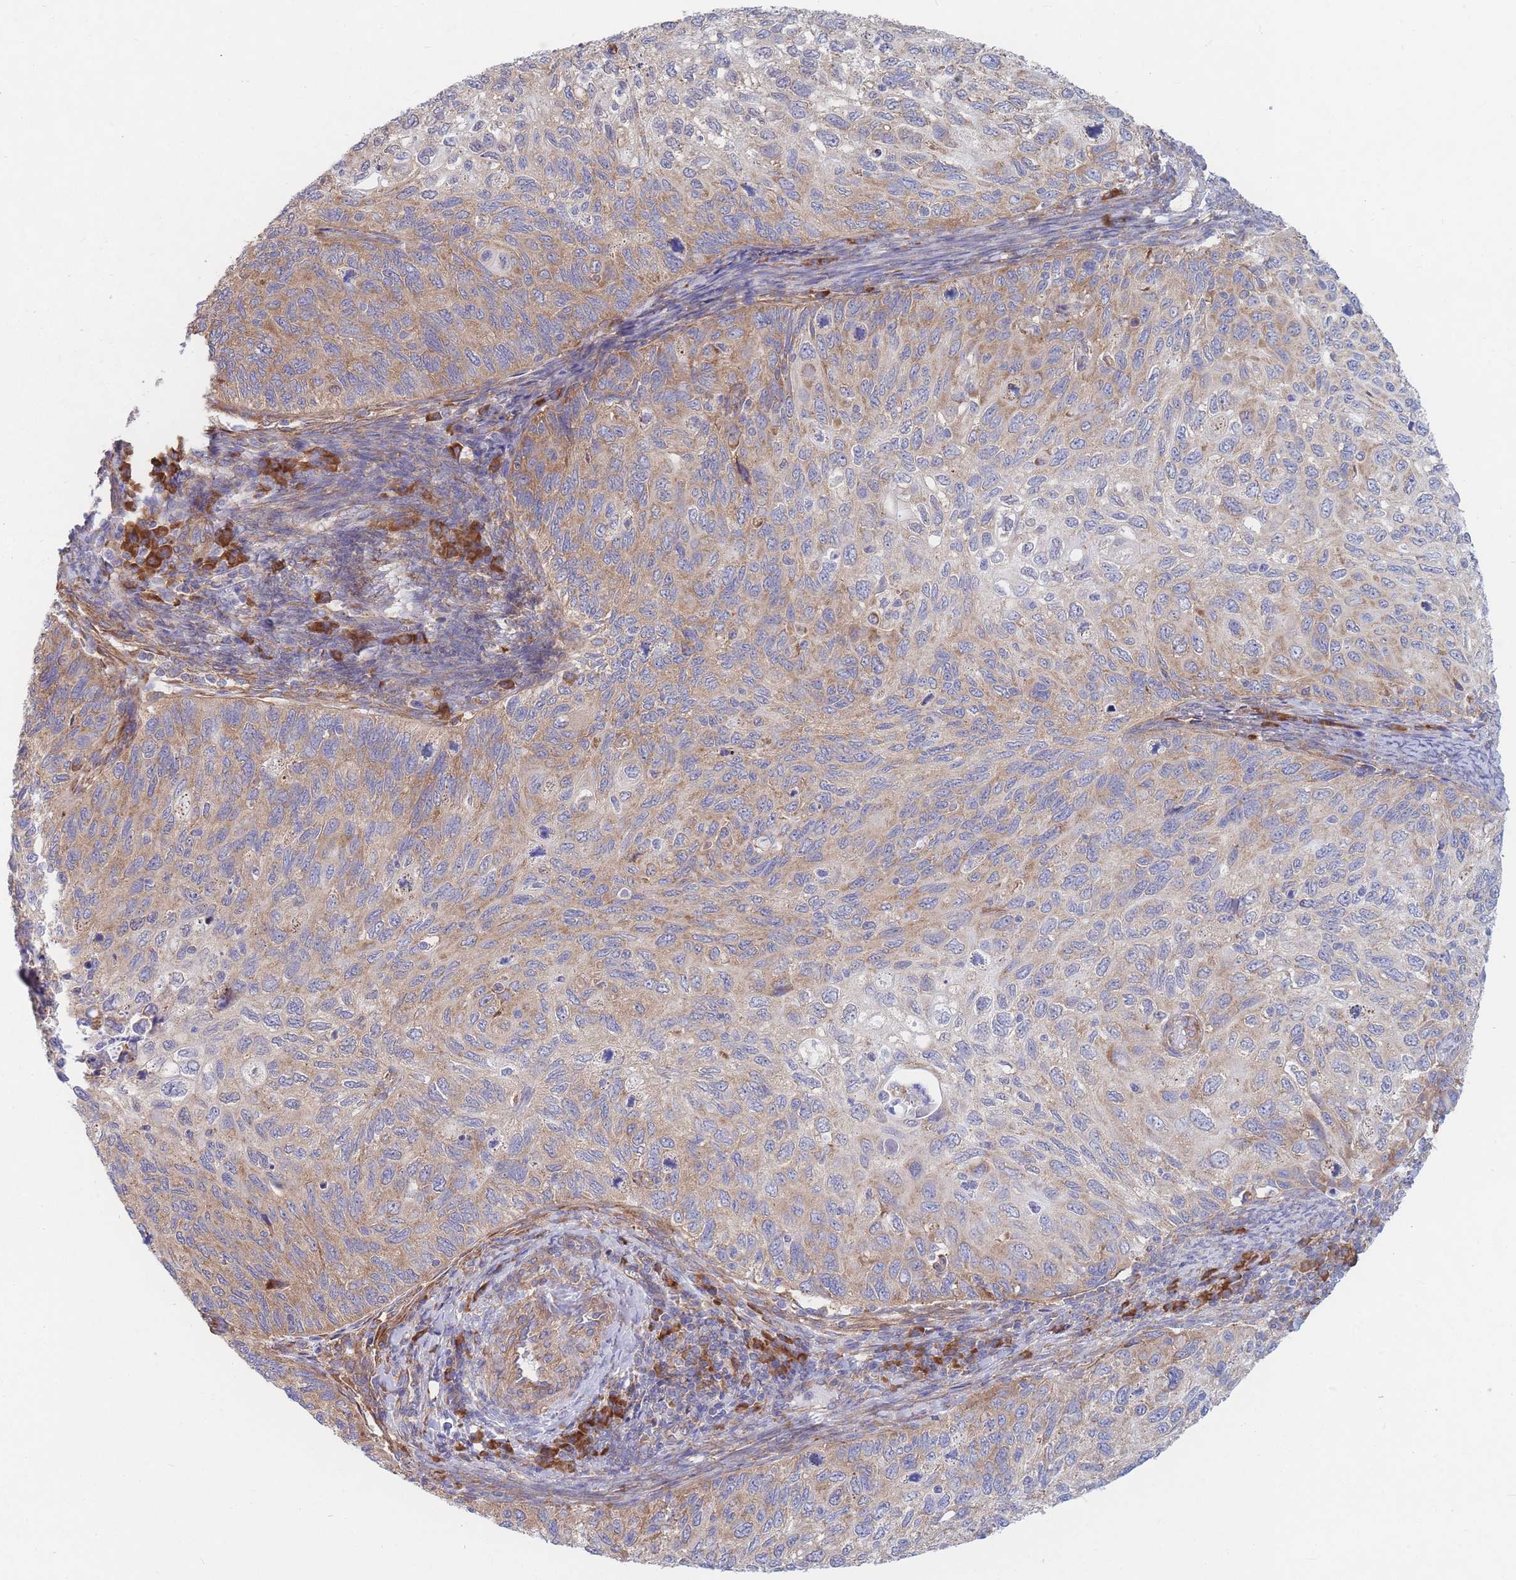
{"staining": {"intensity": "moderate", "quantity": "25%-75%", "location": "cytoplasmic/membranous"}, "tissue": "cervical cancer", "cell_type": "Tumor cells", "image_type": "cancer", "snomed": [{"axis": "morphology", "description": "Squamous cell carcinoma, NOS"}, {"axis": "topography", "description": "Cervix"}], "caption": "Tumor cells reveal medium levels of moderate cytoplasmic/membranous expression in approximately 25%-75% of cells in cervical squamous cell carcinoma.", "gene": "RPL8", "patient": {"sex": "female", "age": 70}}